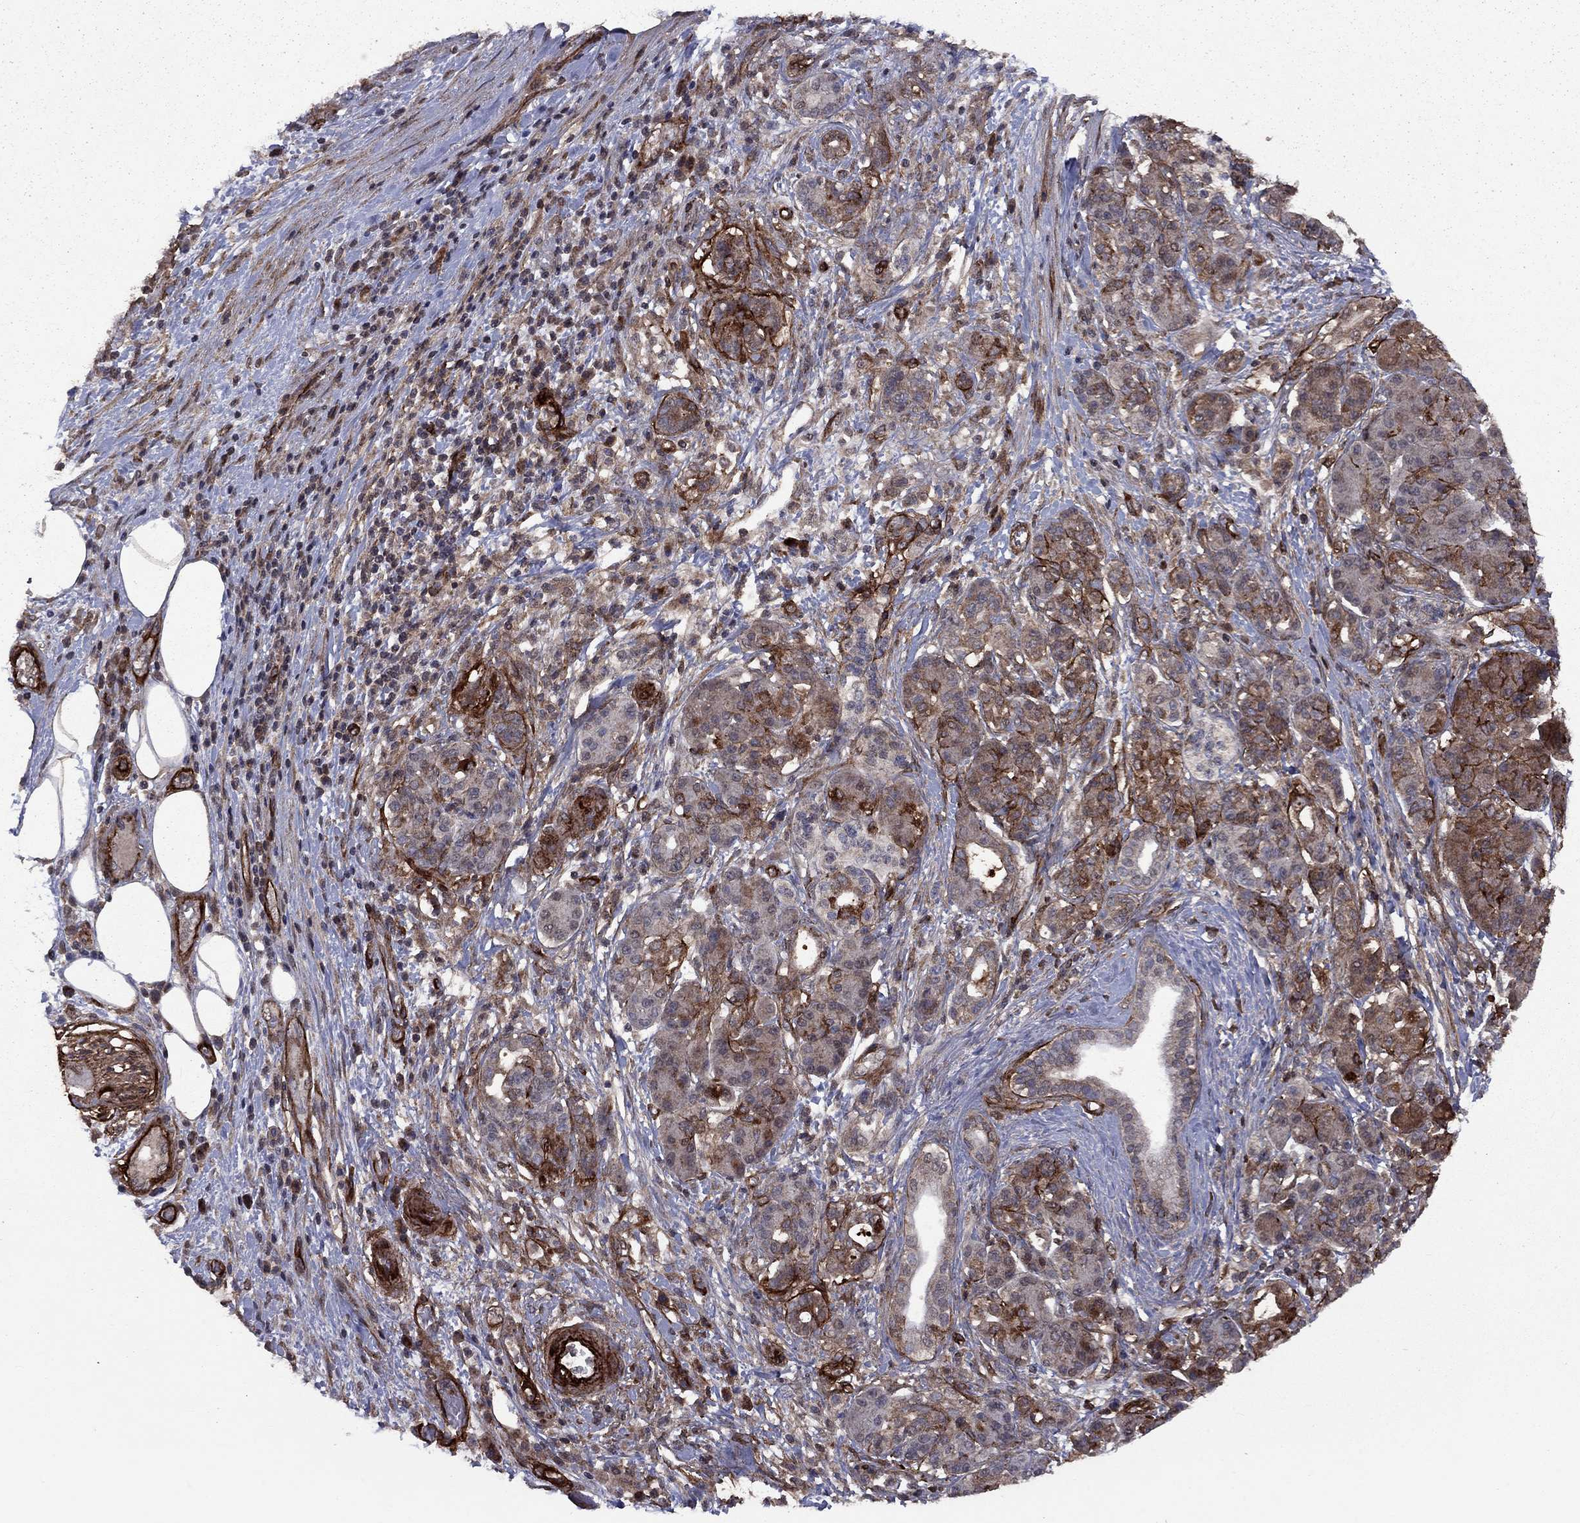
{"staining": {"intensity": "moderate", "quantity": "25%-75%", "location": "cytoplasmic/membranous"}, "tissue": "pancreatic cancer", "cell_type": "Tumor cells", "image_type": "cancer", "snomed": [{"axis": "morphology", "description": "Adenocarcinoma, NOS"}, {"axis": "topography", "description": "Pancreas"}], "caption": "Pancreatic cancer (adenocarcinoma) was stained to show a protein in brown. There is medium levels of moderate cytoplasmic/membranous staining in approximately 25%-75% of tumor cells.", "gene": "COL18A1", "patient": {"sex": "female", "age": 73}}